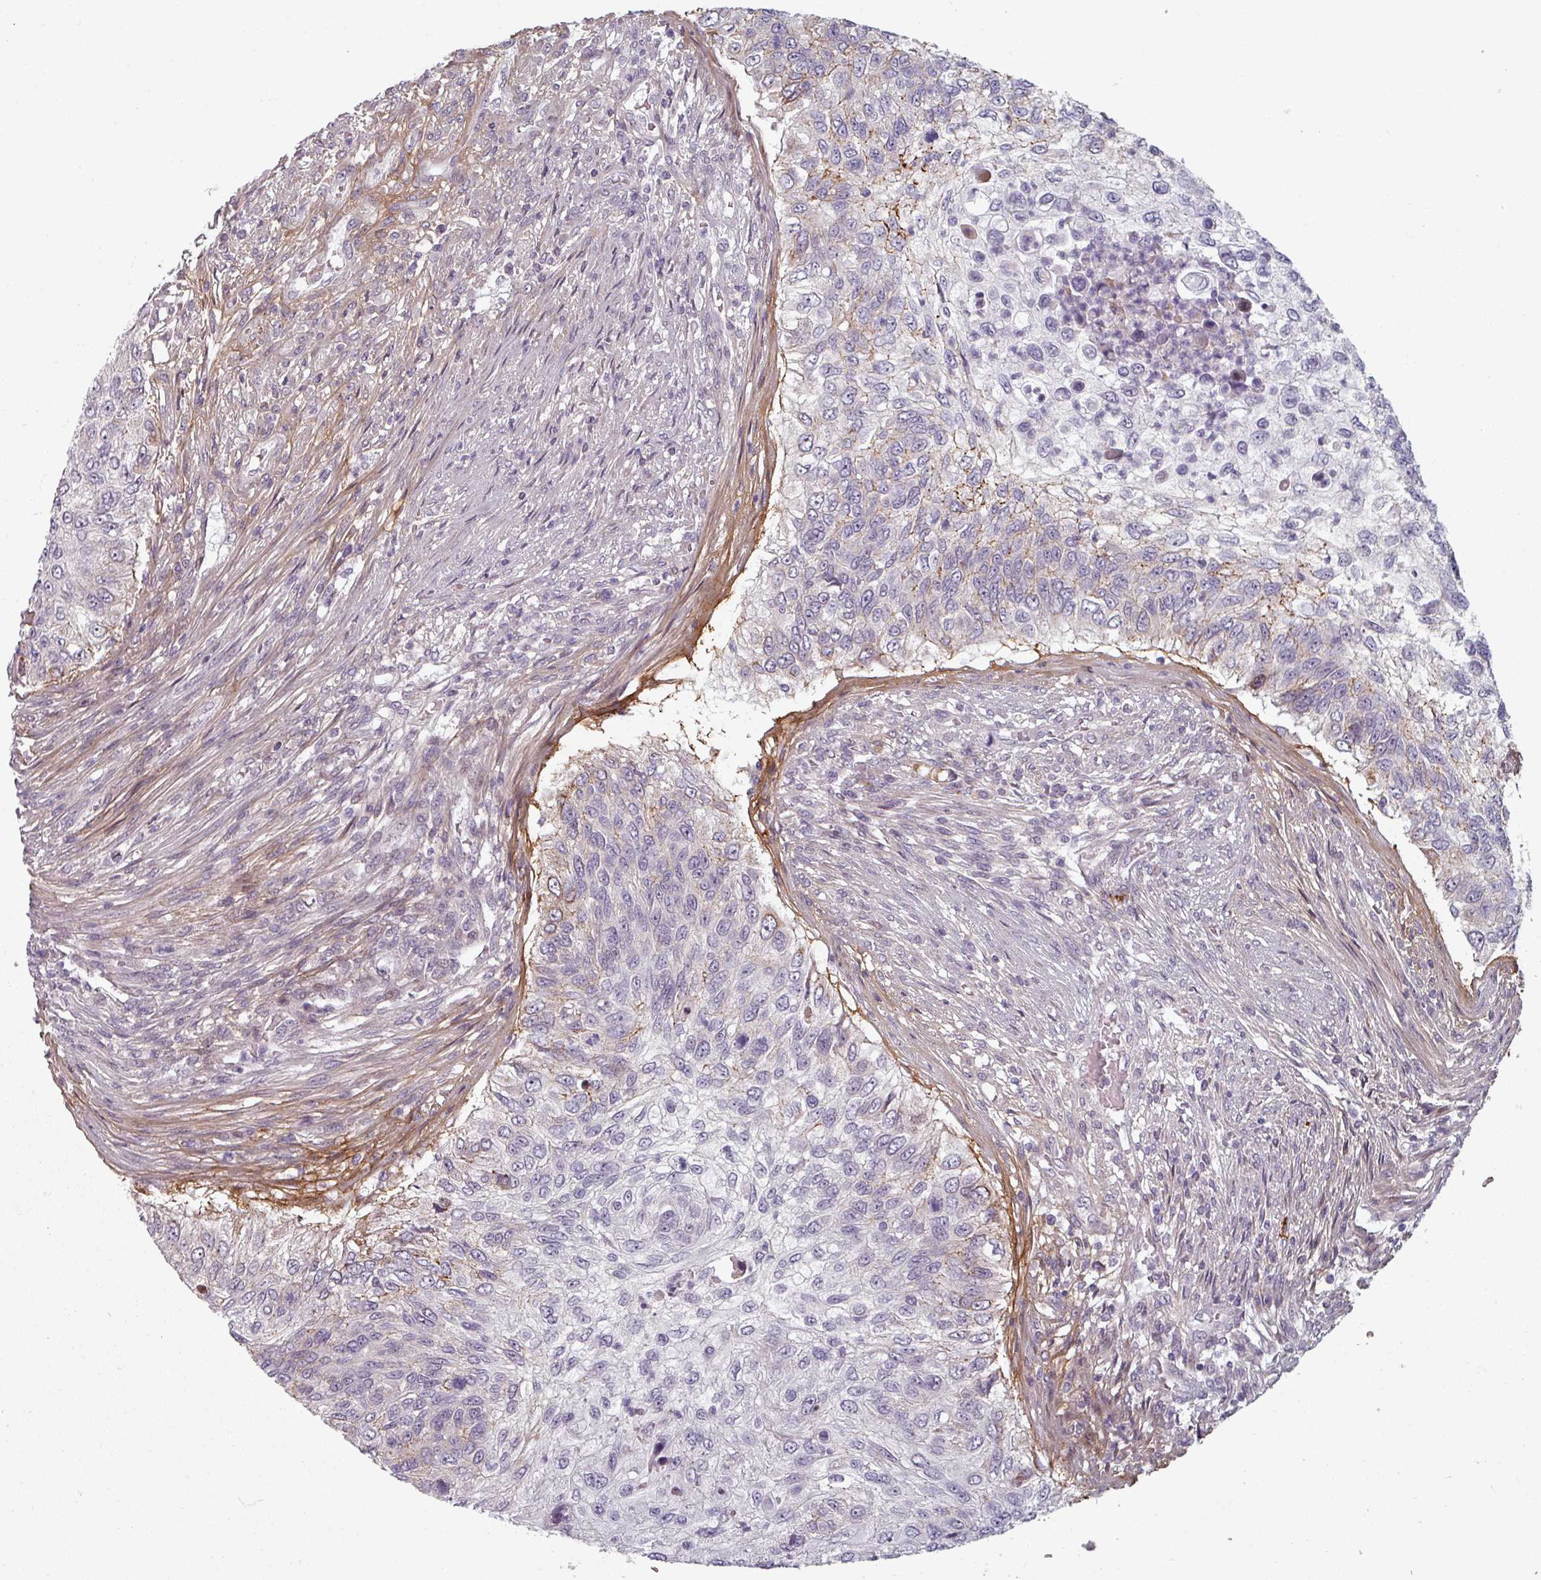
{"staining": {"intensity": "moderate", "quantity": "<25%", "location": "cytoplasmic/membranous"}, "tissue": "urothelial cancer", "cell_type": "Tumor cells", "image_type": "cancer", "snomed": [{"axis": "morphology", "description": "Urothelial carcinoma, High grade"}, {"axis": "topography", "description": "Urinary bladder"}], "caption": "Human high-grade urothelial carcinoma stained for a protein (brown) demonstrates moderate cytoplasmic/membranous positive expression in approximately <25% of tumor cells.", "gene": "CYB5RL", "patient": {"sex": "female", "age": 60}}